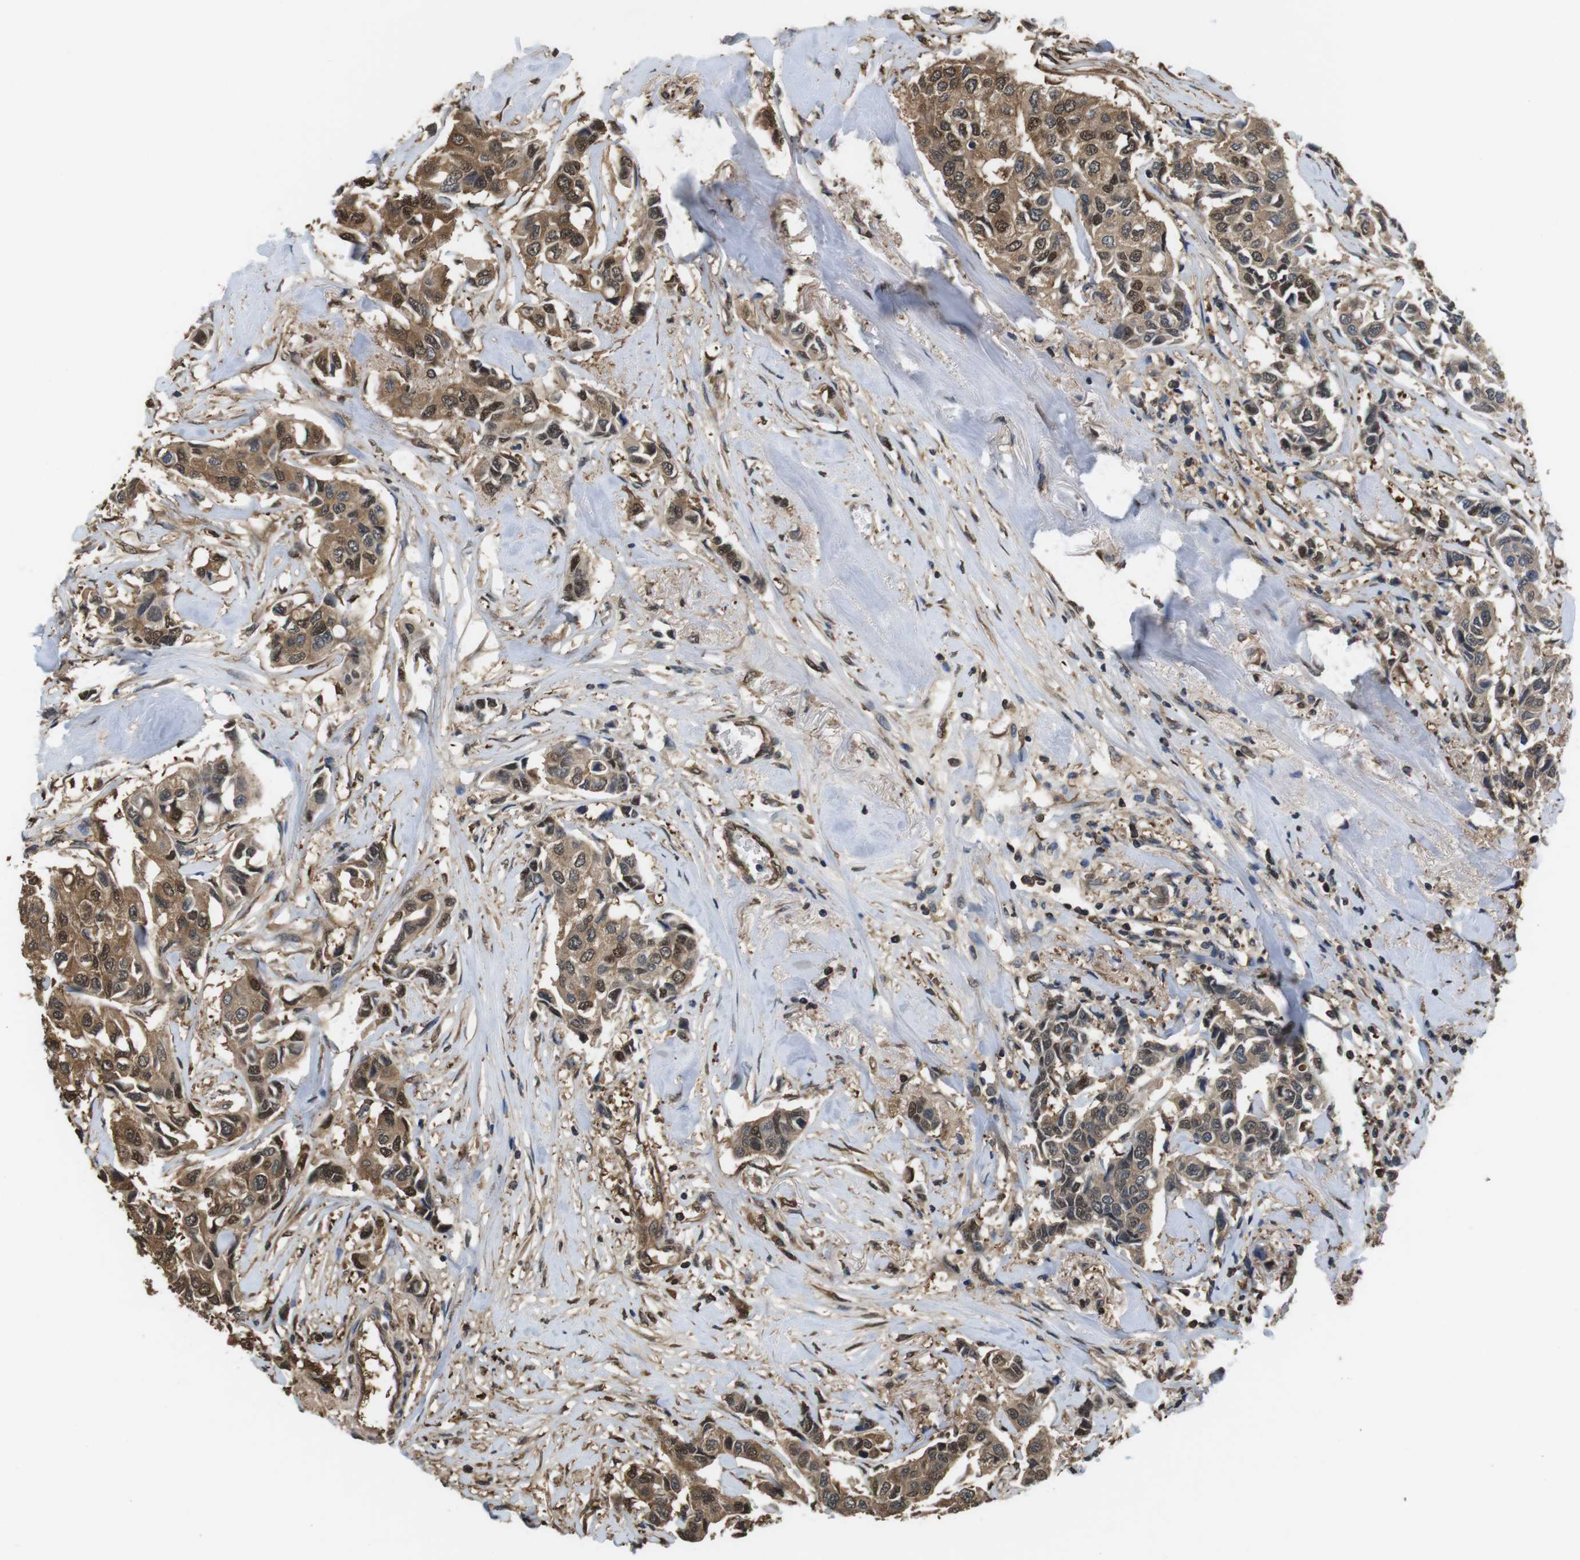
{"staining": {"intensity": "moderate", "quantity": ">75%", "location": "cytoplasmic/membranous,nuclear"}, "tissue": "breast cancer", "cell_type": "Tumor cells", "image_type": "cancer", "snomed": [{"axis": "morphology", "description": "Duct carcinoma"}, {"axis": "topography", "description": "Breast"}], "caption": "Immunohistochemical staining of invasive ductal carcinoma (breast) demonstrates medium levels of moderate cytoplasmic/membranous and nuclear protein expression in approximately >75% of tumor cells.", "gene": "LDHA", "patient": {"sex": "female", "age": 80}}